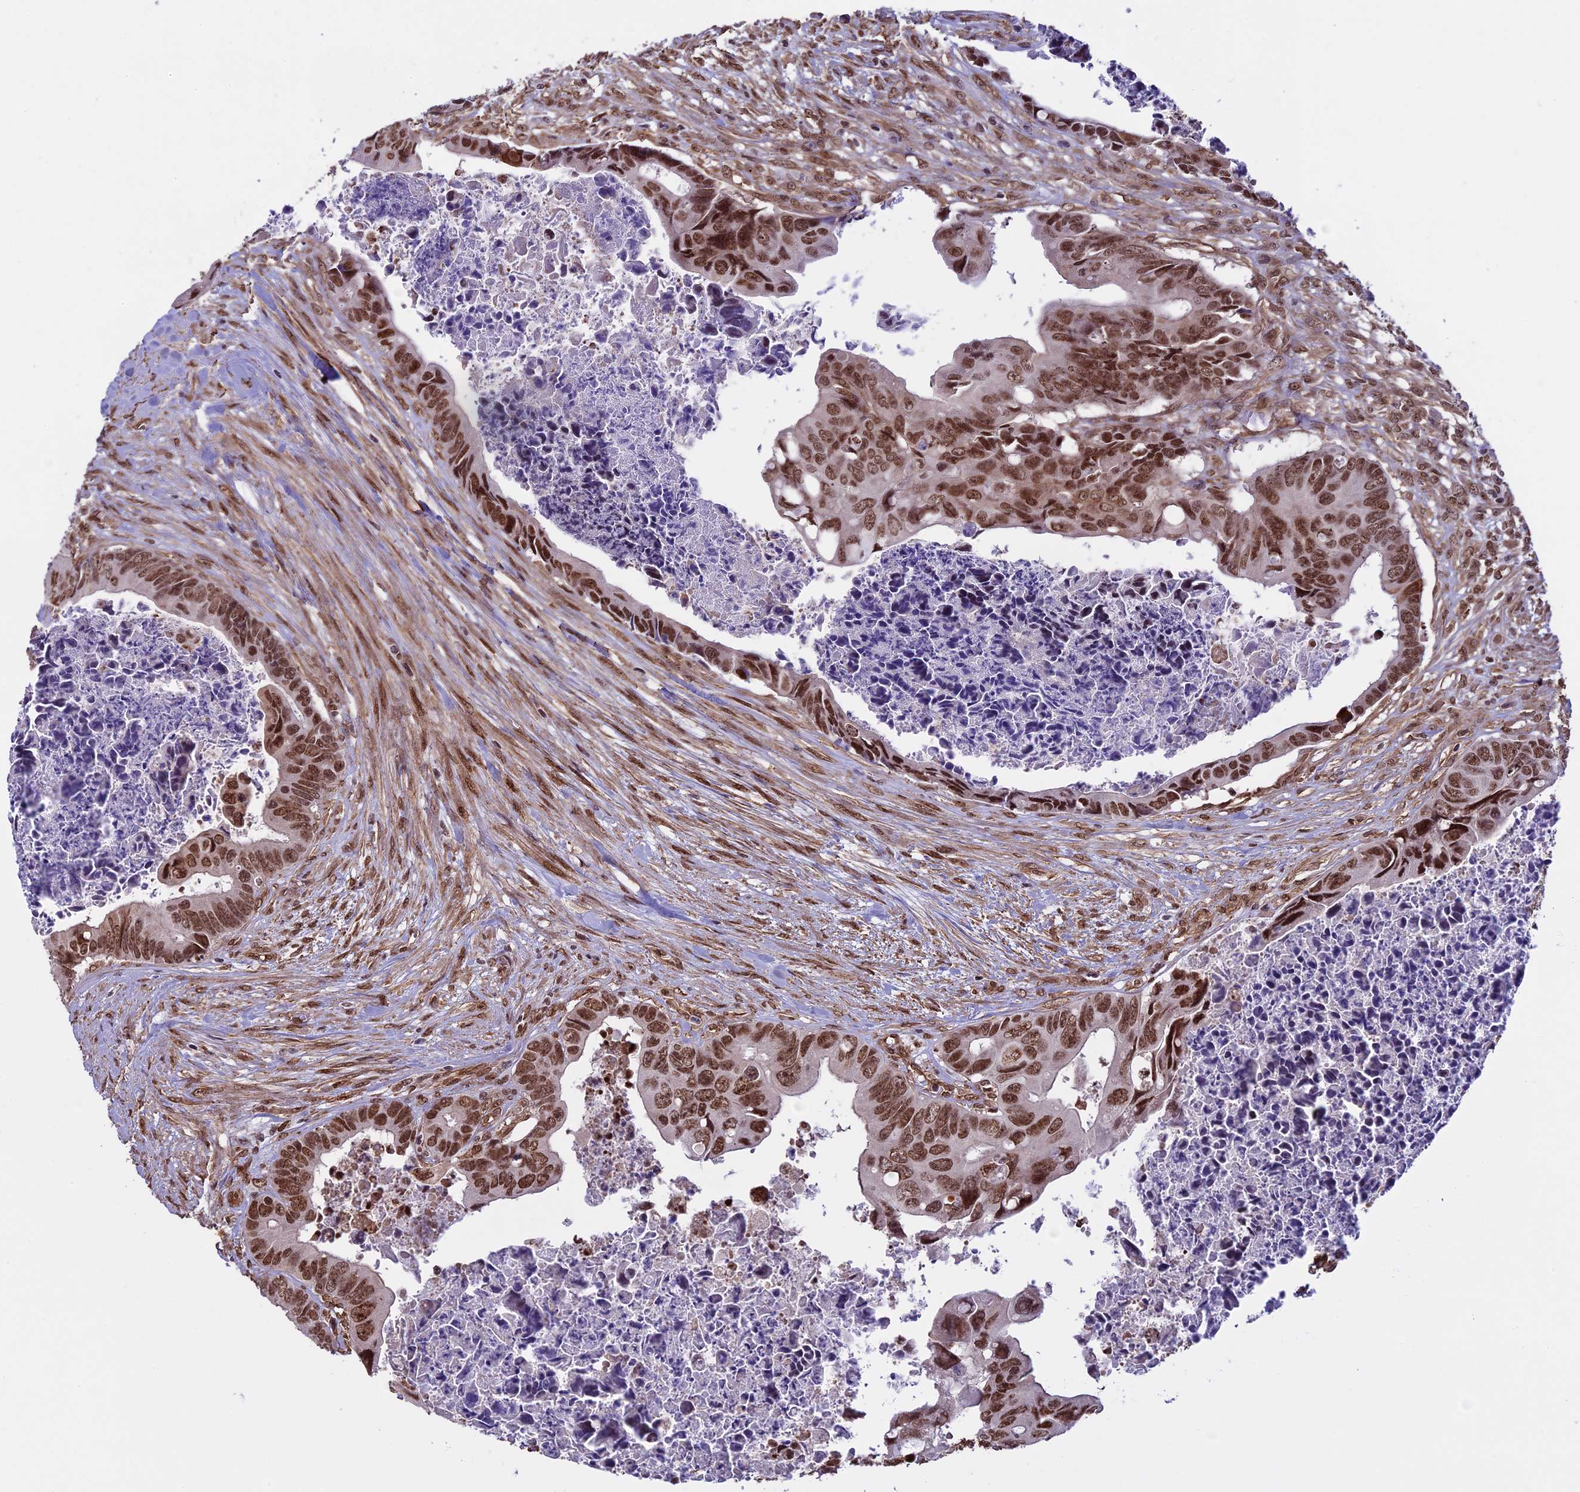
{"staining": {"intensity": "strong", "quantity": ">75%", "location": "nuclear"}, "tissue": "colorectal cancer", "cell_type": "Tumor cells", "image_type": "cancer", "snomed": [{"axis": "morphology", "description": "Adenocarcinoma, NOS"}, {"axis": "topography", "description": "Rectum"}], "caption": "Protein expression by immunohistochemistry shows strong nuclear positivity in approximately >75% of tumor cells in adenocarcinoma (colorectal). (Brightfield microscopy of DAB IHC at high magnification).", "gene": "MPHOSPH8", "patient": {"sex": "female", "age": 78}}